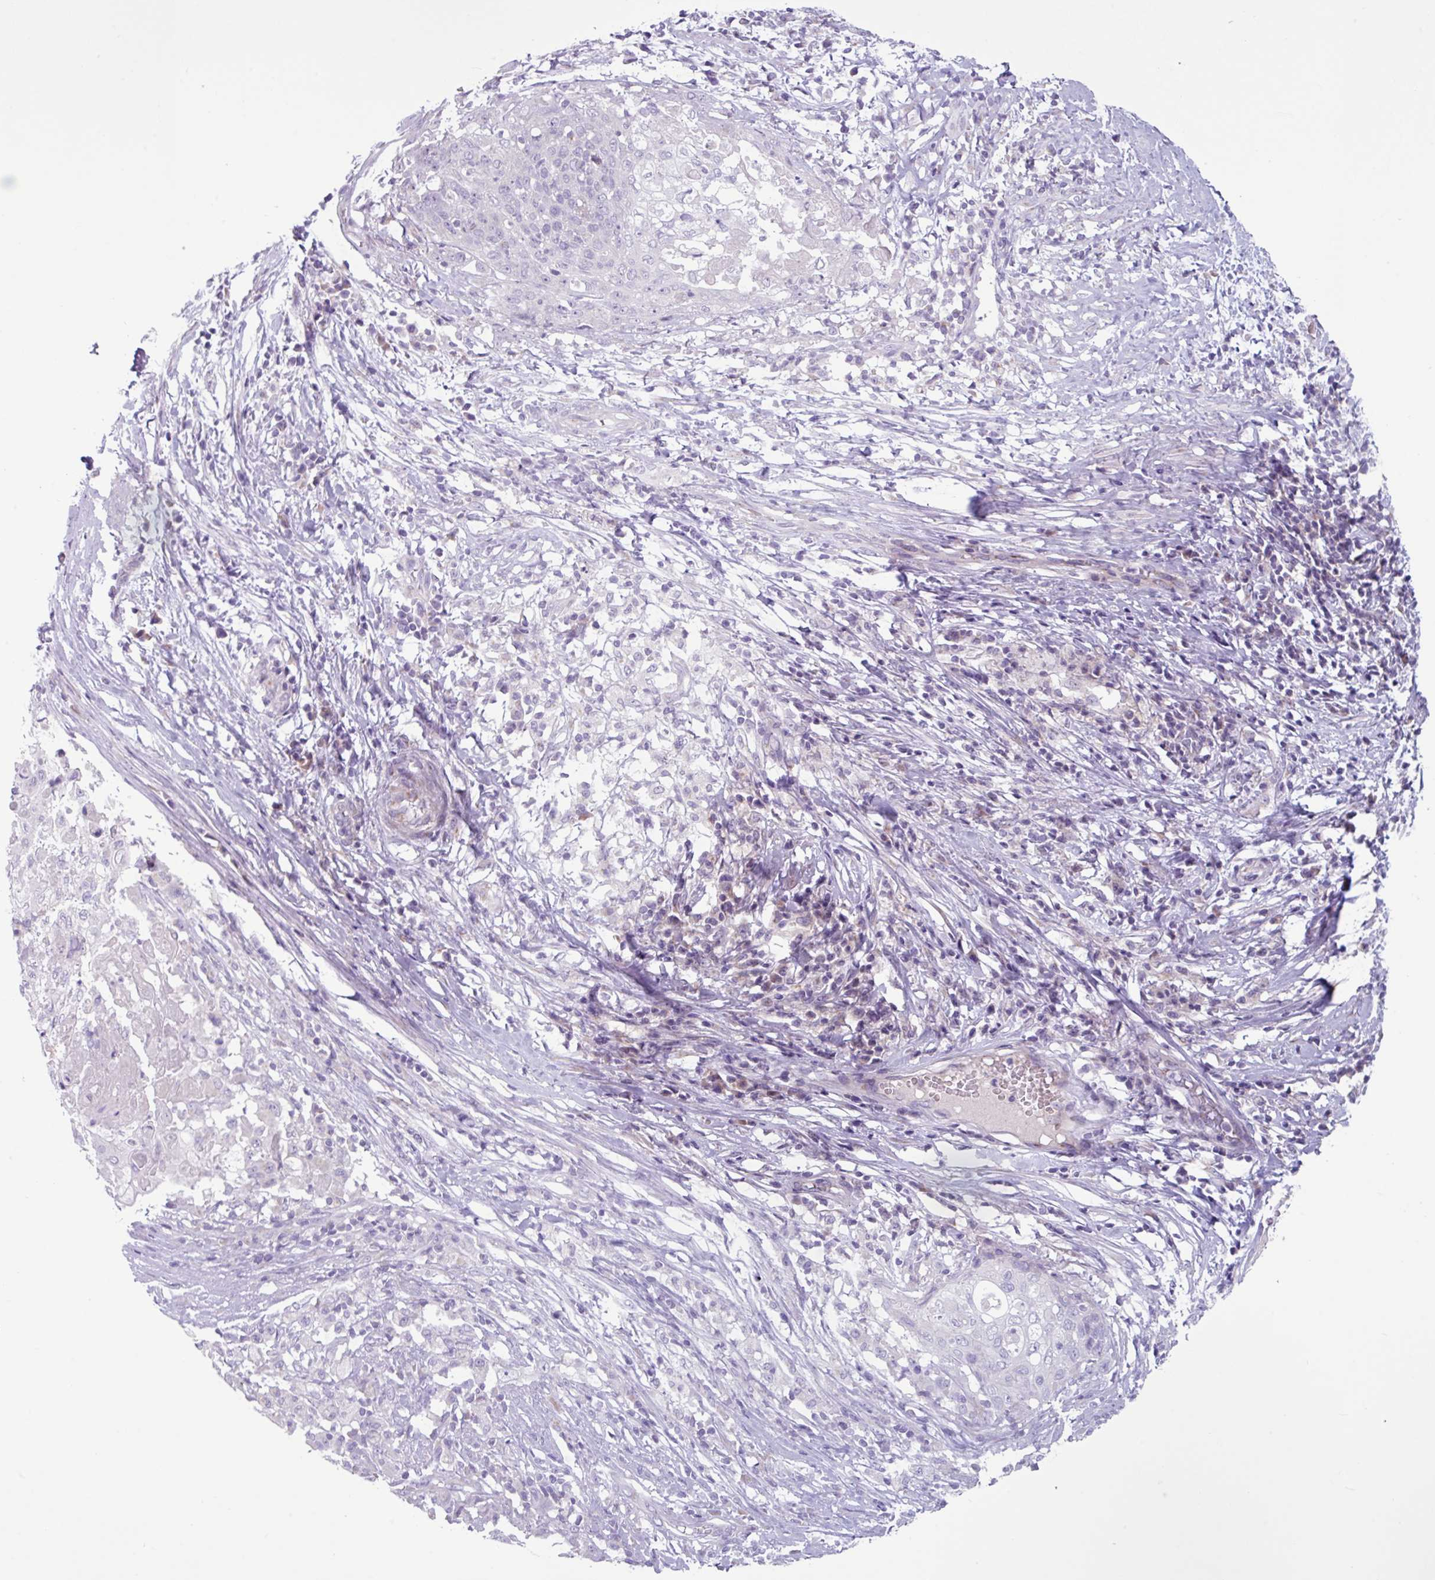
{"staining": {"intensity": "negative", "quantity": "none", "location": "none"}, "tissue": "cervical cancer", "cell_type": "Tumor cells", "image_type": "cancer", "snomed": [{"axis": "morphology", "description": "Squamous cell carcinoma, NOS"}, {"axis": "topography", "description": "Cervix"}], "caption": "Immunohistochemistry (IHC) of human cervical cancer shows no staining in tumor cells.", "gene": "STIMATE", "patient": {"sex": "female", "age": 39}}